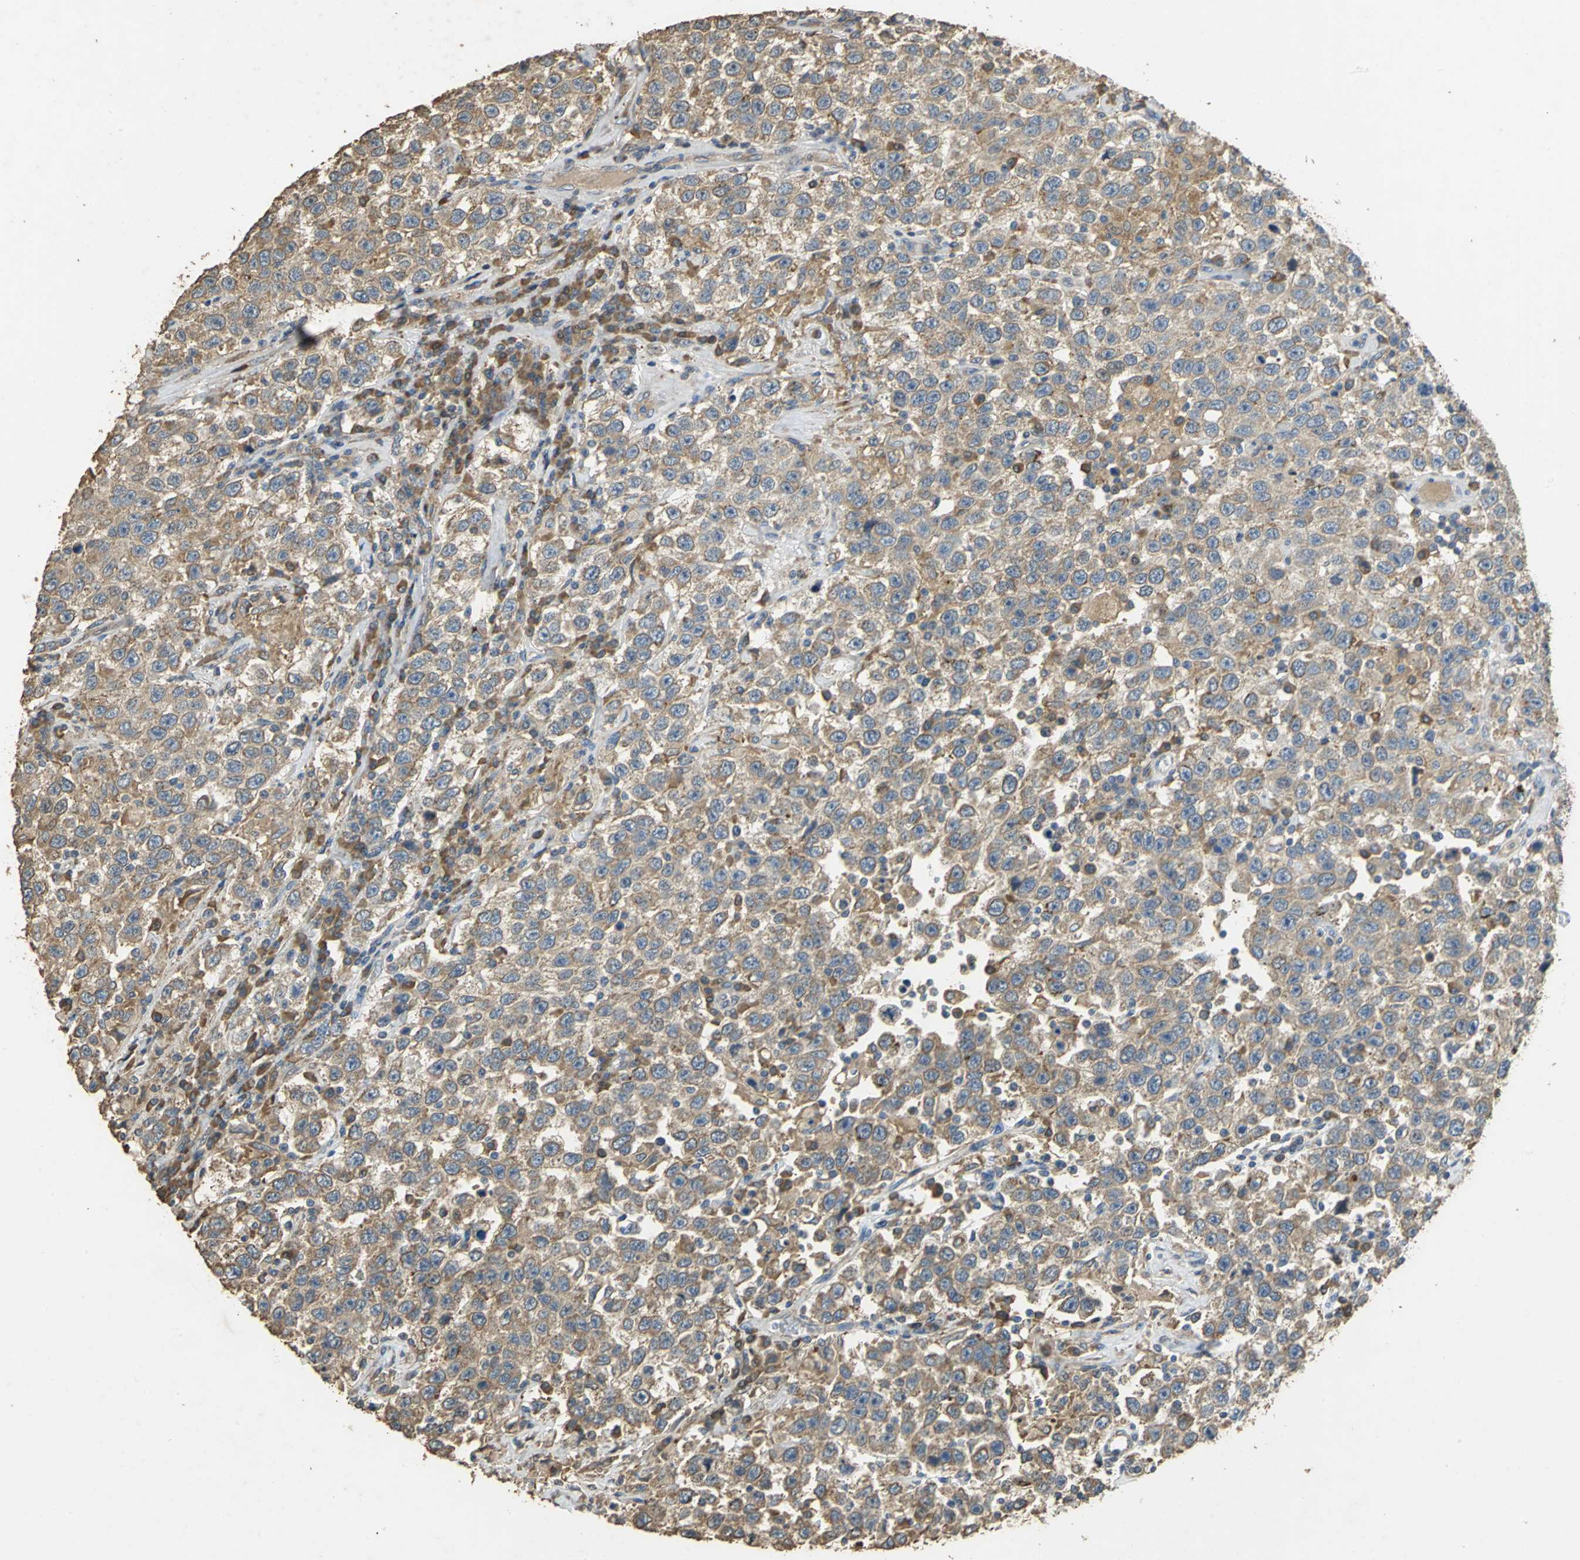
{"staining": {"intensity": "moderate", "quantity": ">75%", "location": "cytoplasmic/membranous"}, "tissue": "testis cancer", "cell_type": "Tumor cells", "image_type": "cancer", "snomed": [{"axis": "morphology", "description": "Seminoma, NOS"}, {"axis": "topography", "description": "Testis"}], "caption": "Protein expression analysis of testis cancer demonstrates moderate cytoplasmic/membranous staining in about >75% of tumor cells.", "gene": "ACSL4", "patient": {"sex": "male", "age": 41}}